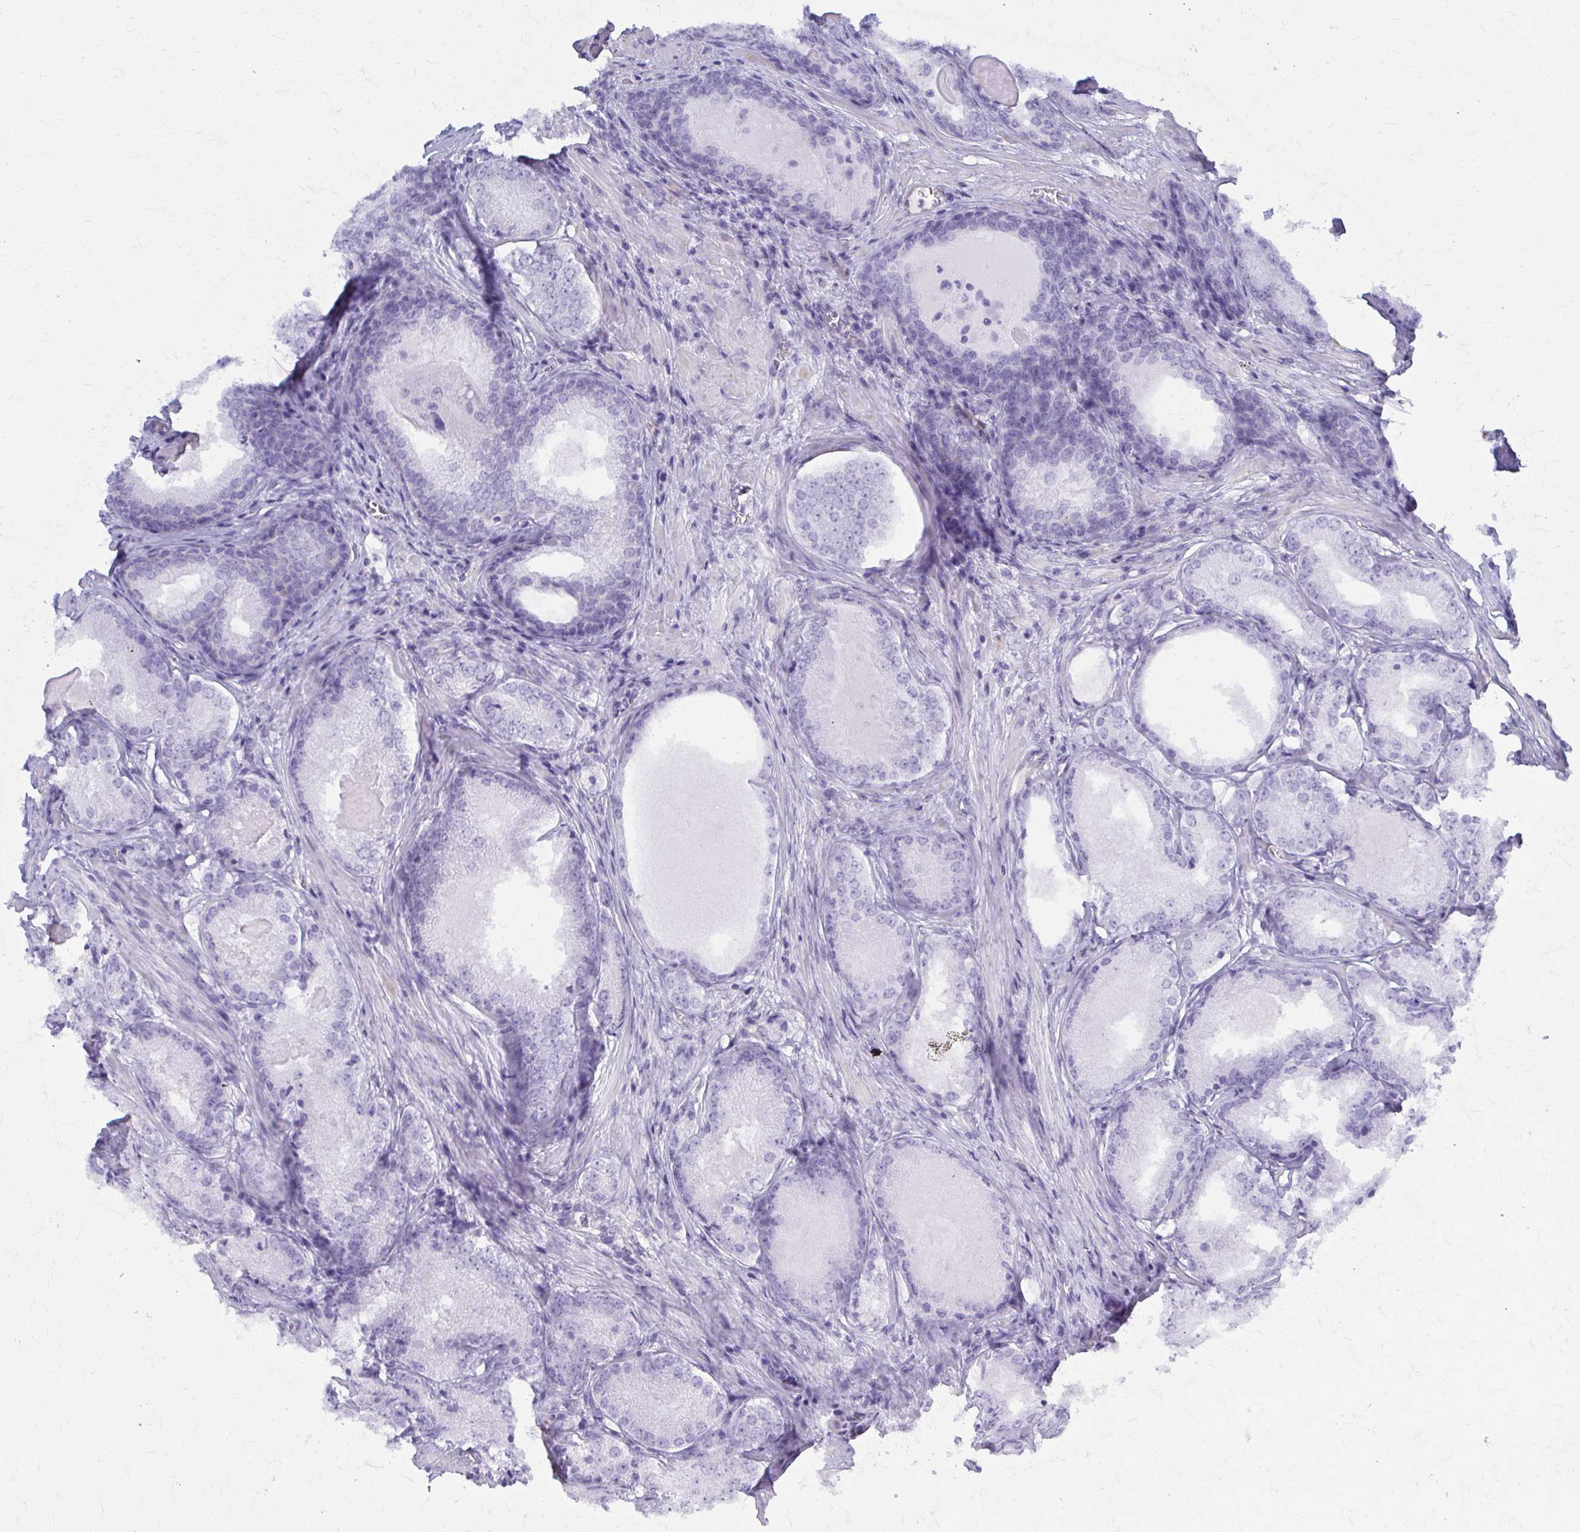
{"staining": {"intensity": "negative", "quantity": "none", "location": "none"}, "tissue": "prostate cancer", "cell_type": "Tumor cells", "image_type": "cancer", "snomed": [{"axis": "morphology", "description": "Adenocarcinoma, NOS"}, {"axis": "morphology", "description": "Adenocarcinoma, Low grade"}, {"axis": "topography", "description": "Prostate"}], "caption": "Tumor cells are negative for protein expression in human adenocarcinoma (prostate).", "gene": "GFAP", "patient": {"sex": "male", "age": 68}}